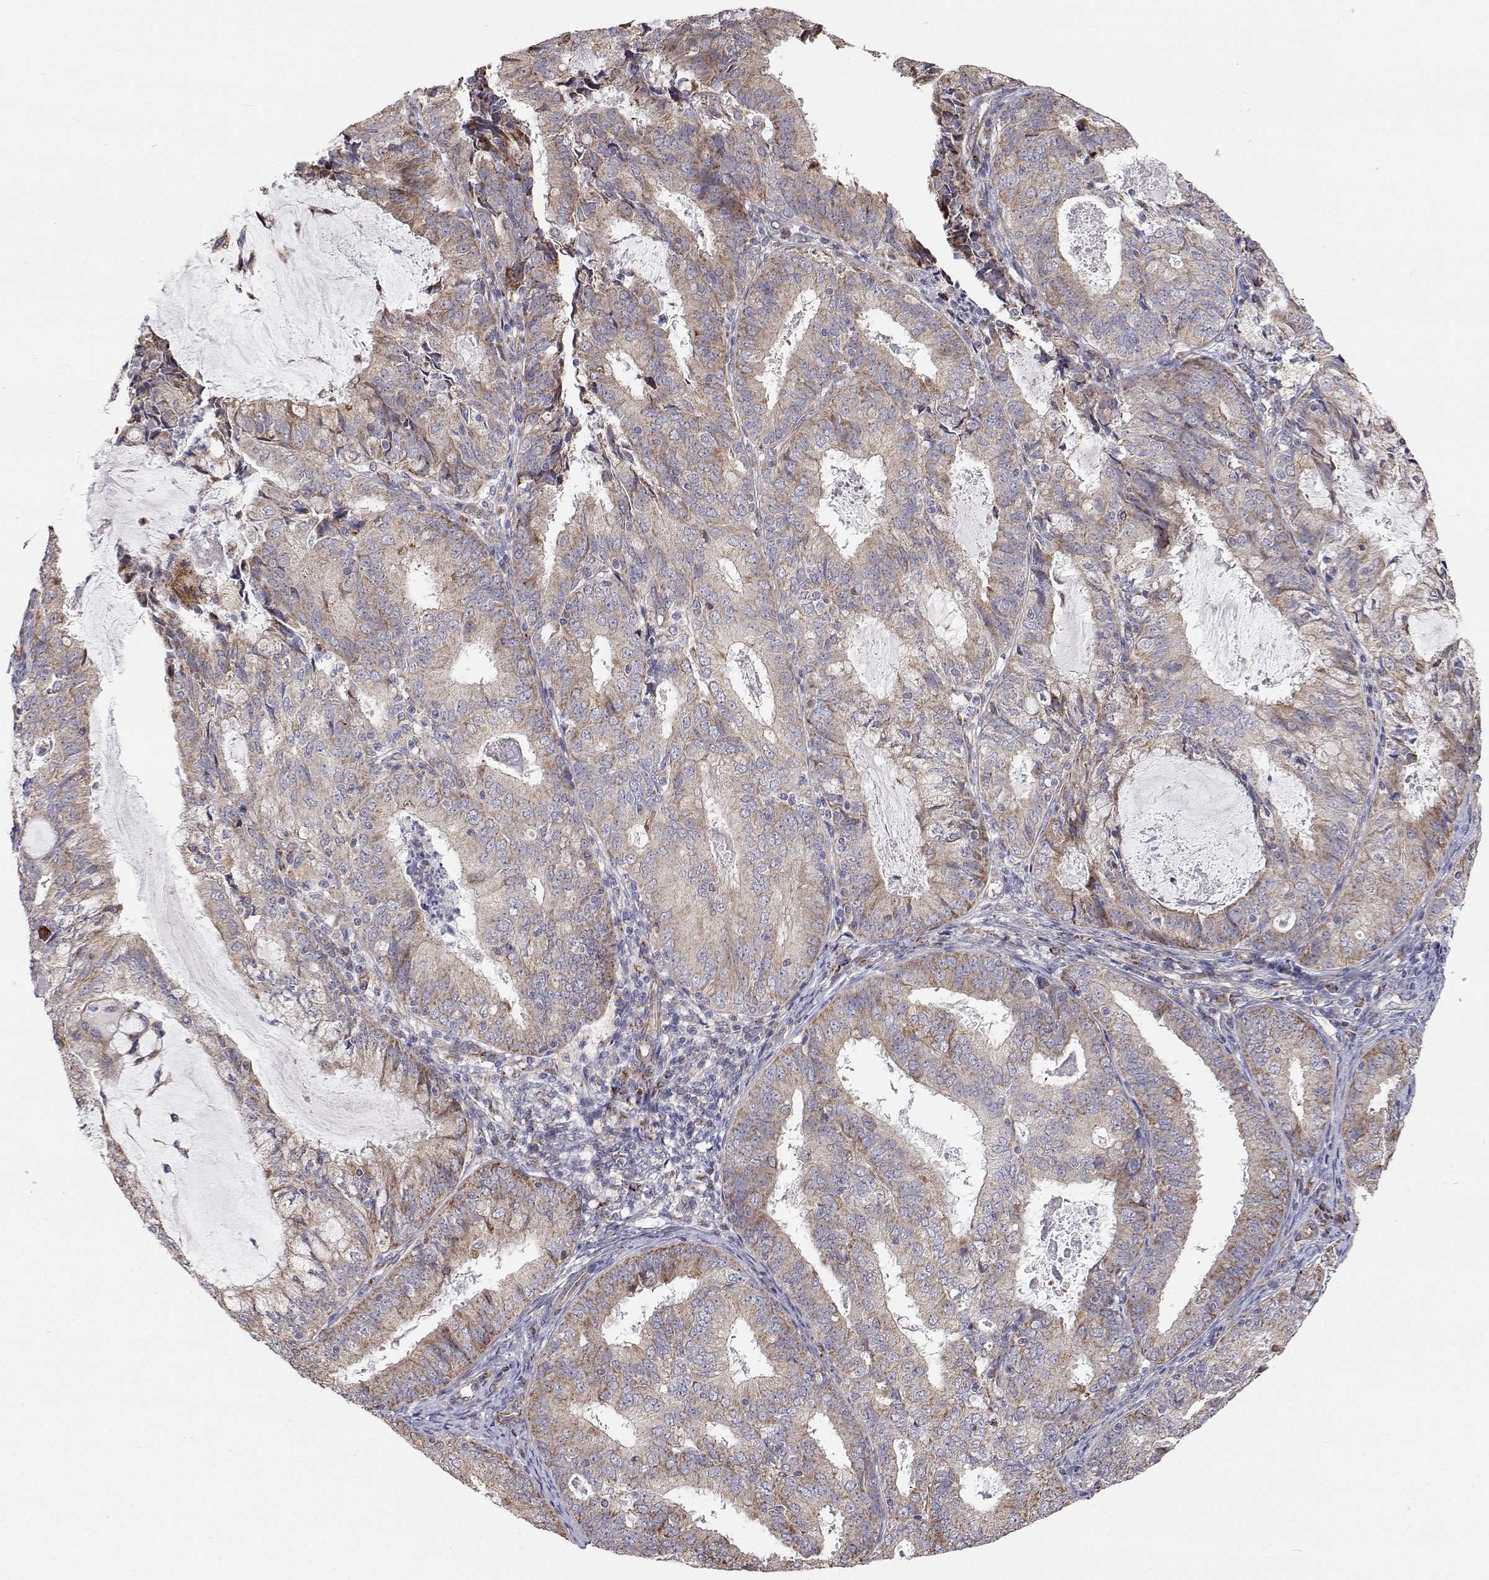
{"staining": {"intensity": "weak", "quantity": "25%-75%", "location": "cytoplasmic/membranous"}, "tissue": "endometrial cancer", "cell_type": "Tumor cells", "image_type": "cancer", "snomed": [{"axis": "morphology", "description": "Adenocarcinoma, NOS"}, {"axis": "topography", "description": "Endometrium"}], "caption": "Weak cytoplasmic/membranous staining is seen in about 25%-75% of tumor cells in endometrial cancer.", "gene": "SPICE1", "patient": {"sex": "female", "age": 57}}